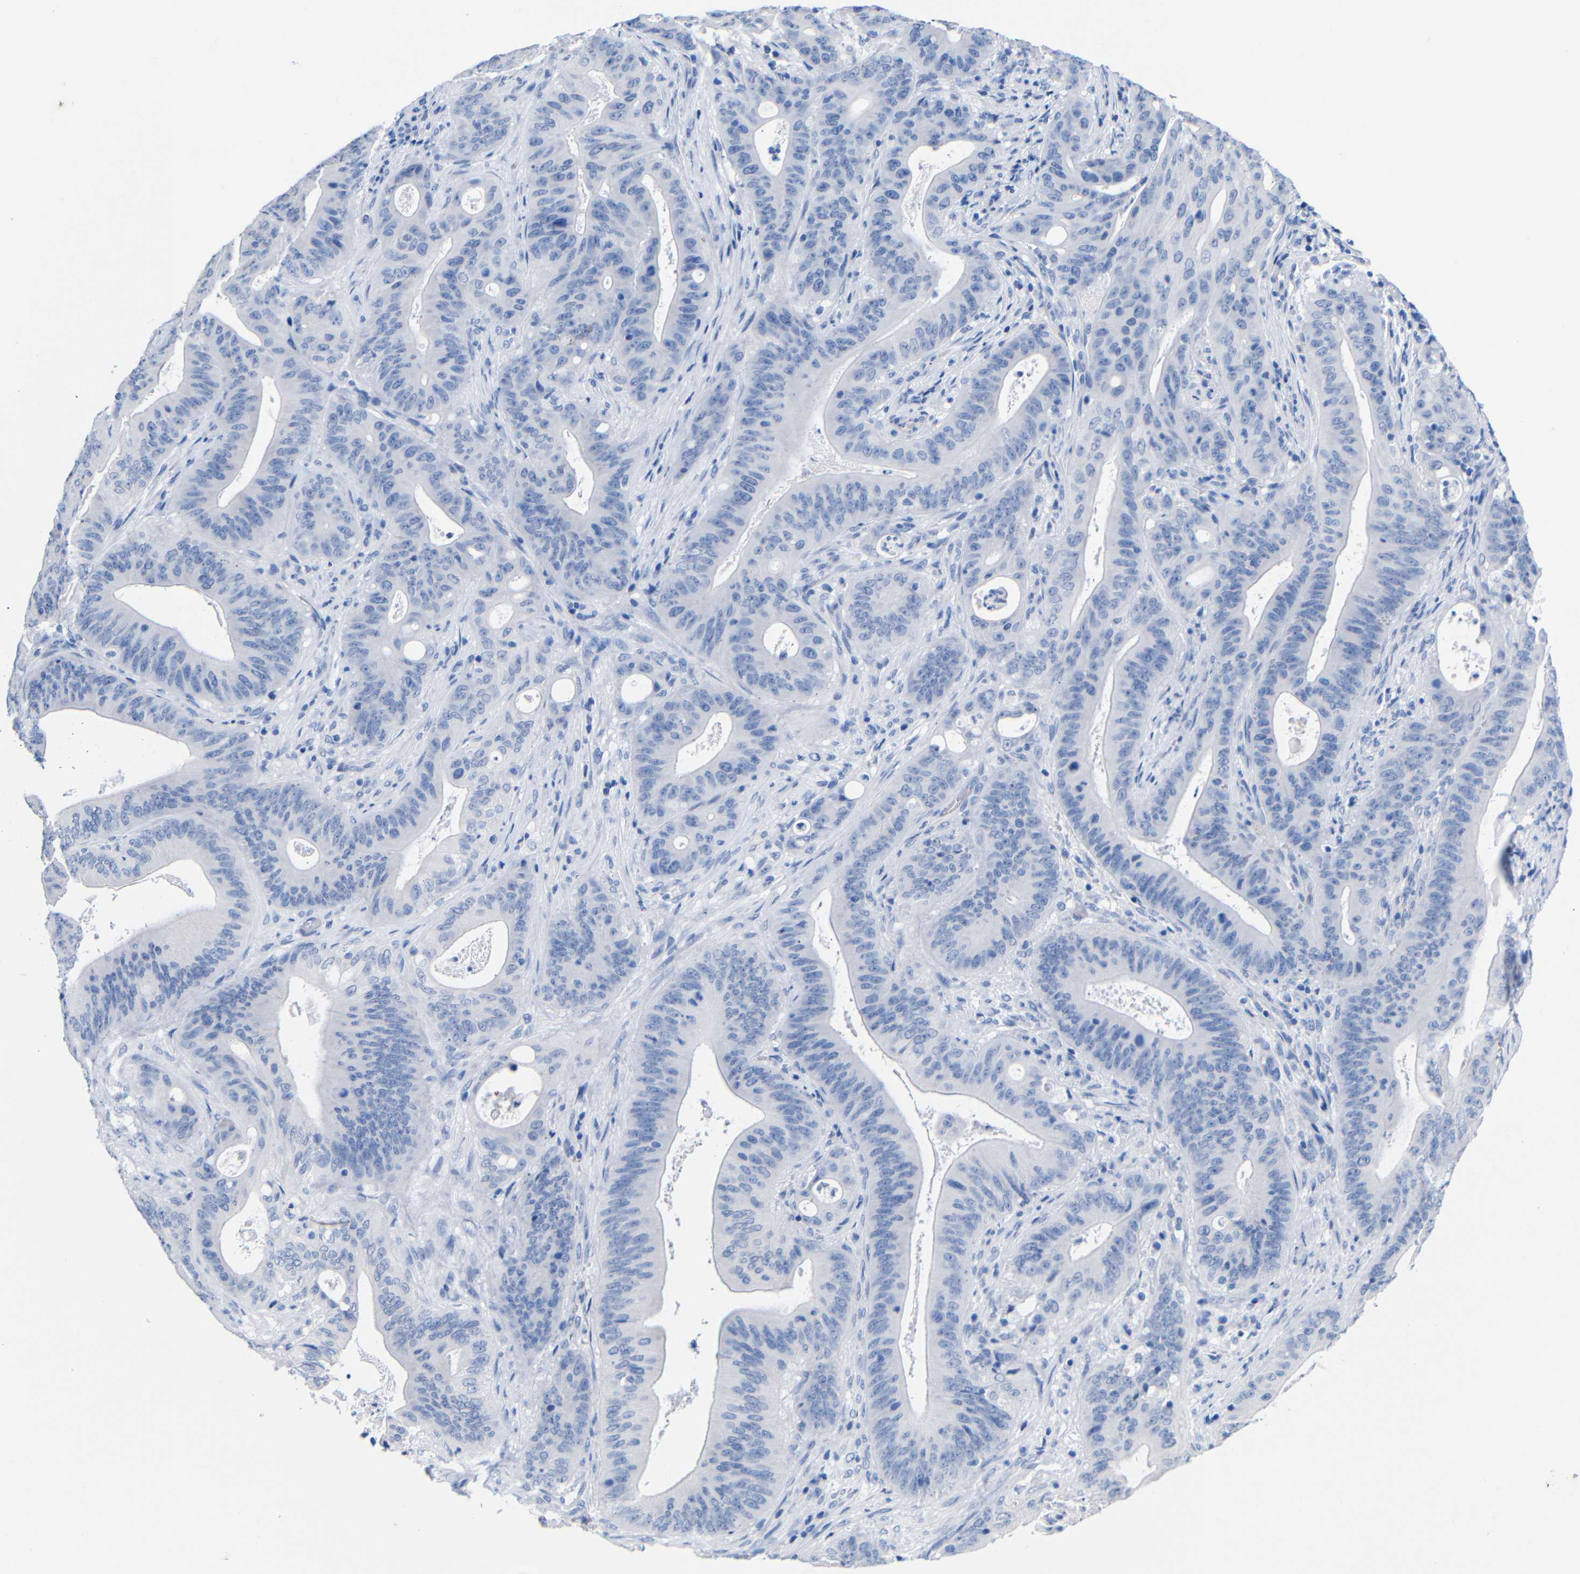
{"staining": {"intensity": "negative", "quantity": "none", "location": "none"}, "tissue": "pancreatic cancer", "cell_type": "Tumor cells", "image_type": "cancer", "snomed": [{"axis": "morphology", "description": "Normal tissue, NOS"}, {"axis": "topography", "description": "Lymph node"}], "caption": "A high-resolution histopathology image shows IHC staining of pancreatic cancer, which exhibits no significant positivity in tumor cells.", "gene": "CGNL1", "patient": {"sex": "male", "age": 62}}